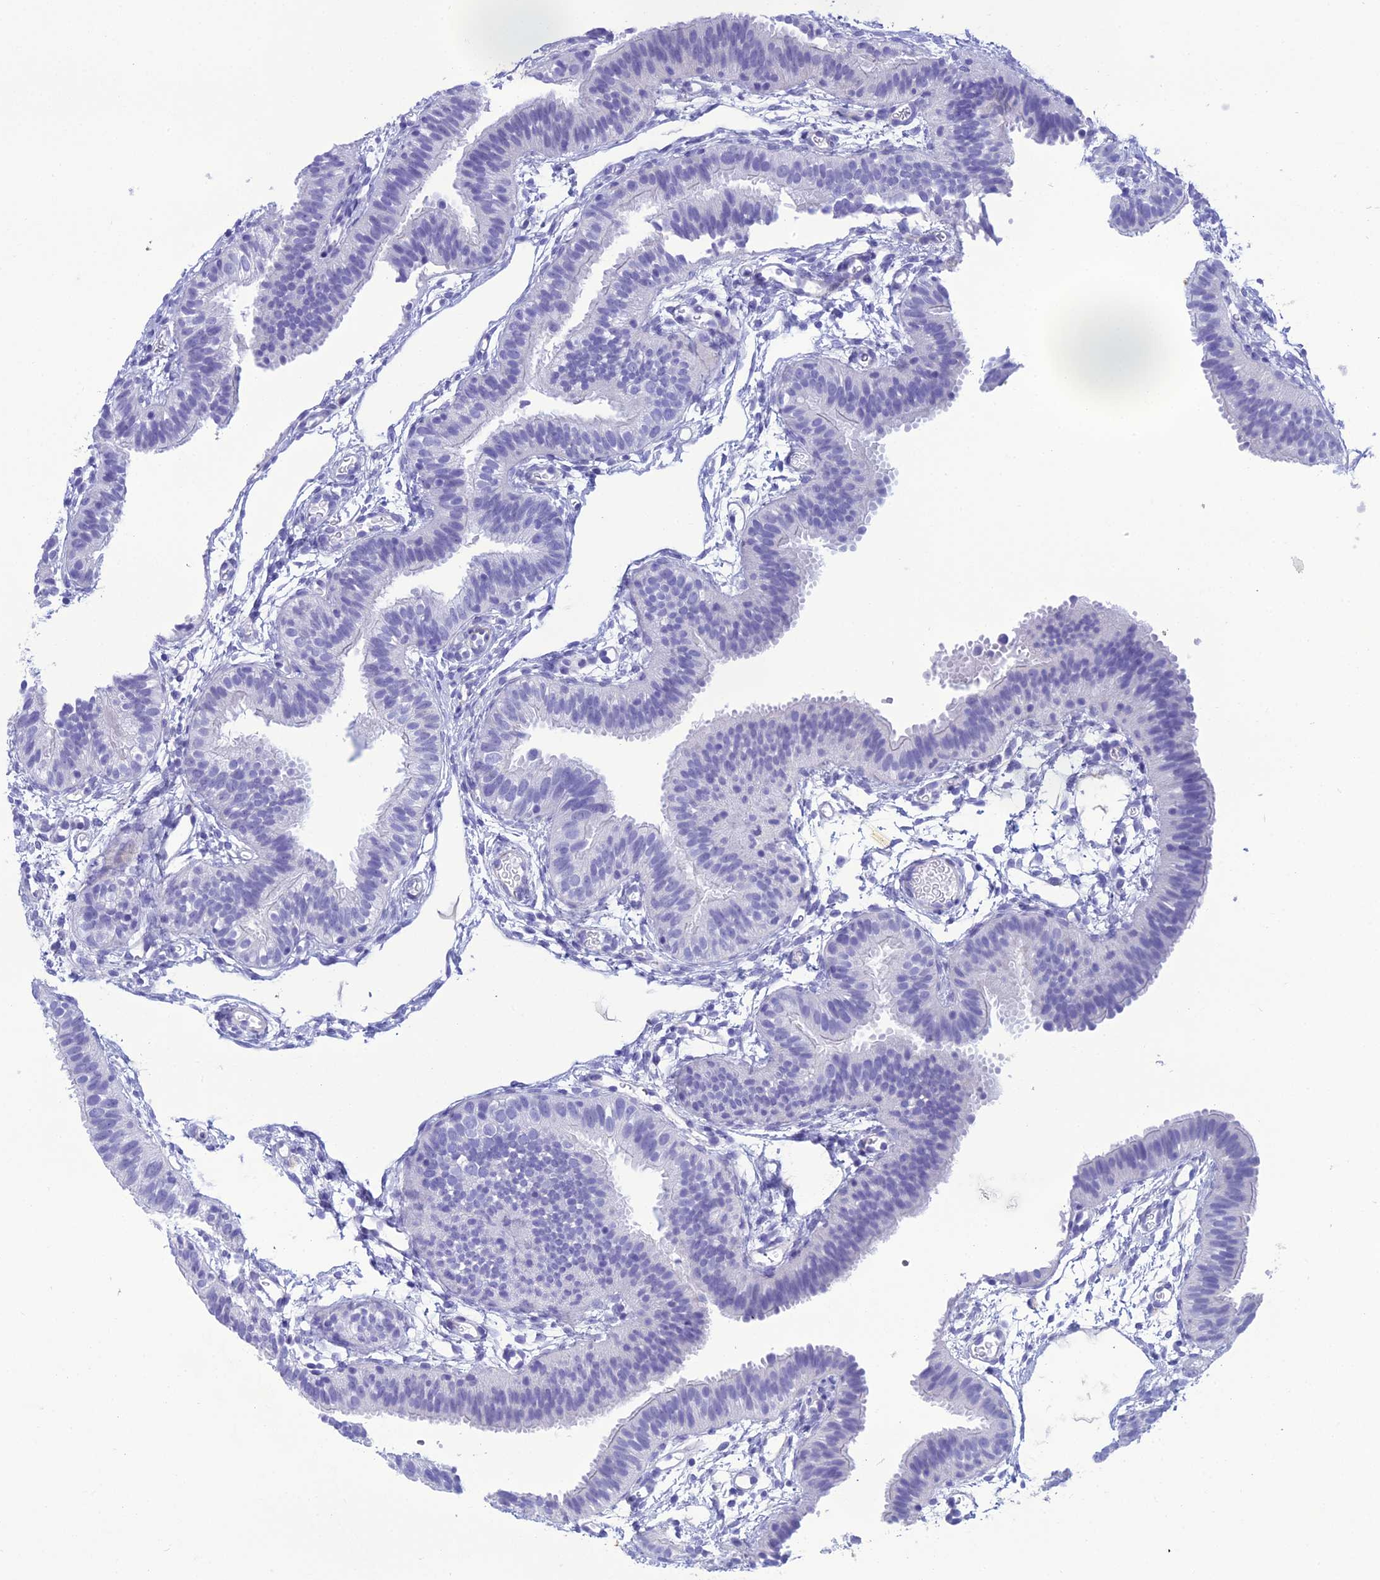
{"staining": {"intensity": "negative", "quantity": "none", "location": "none"}, "tissue": "fallopian tube", "cell_type": "Glandular cells", "image_type": "normal", "snomed": [{"axis": "morphology", "description": "Normal tissue, NOS"}, {"axis": "topography", "description": "Fallopian tube"}], "caption": "DAB immunohistochemical staining of benign human fallopian tube reveals no significant expression in glandular cells.", "gene": "OR56B1", "patient": {"sex": "female", "age": 35}}